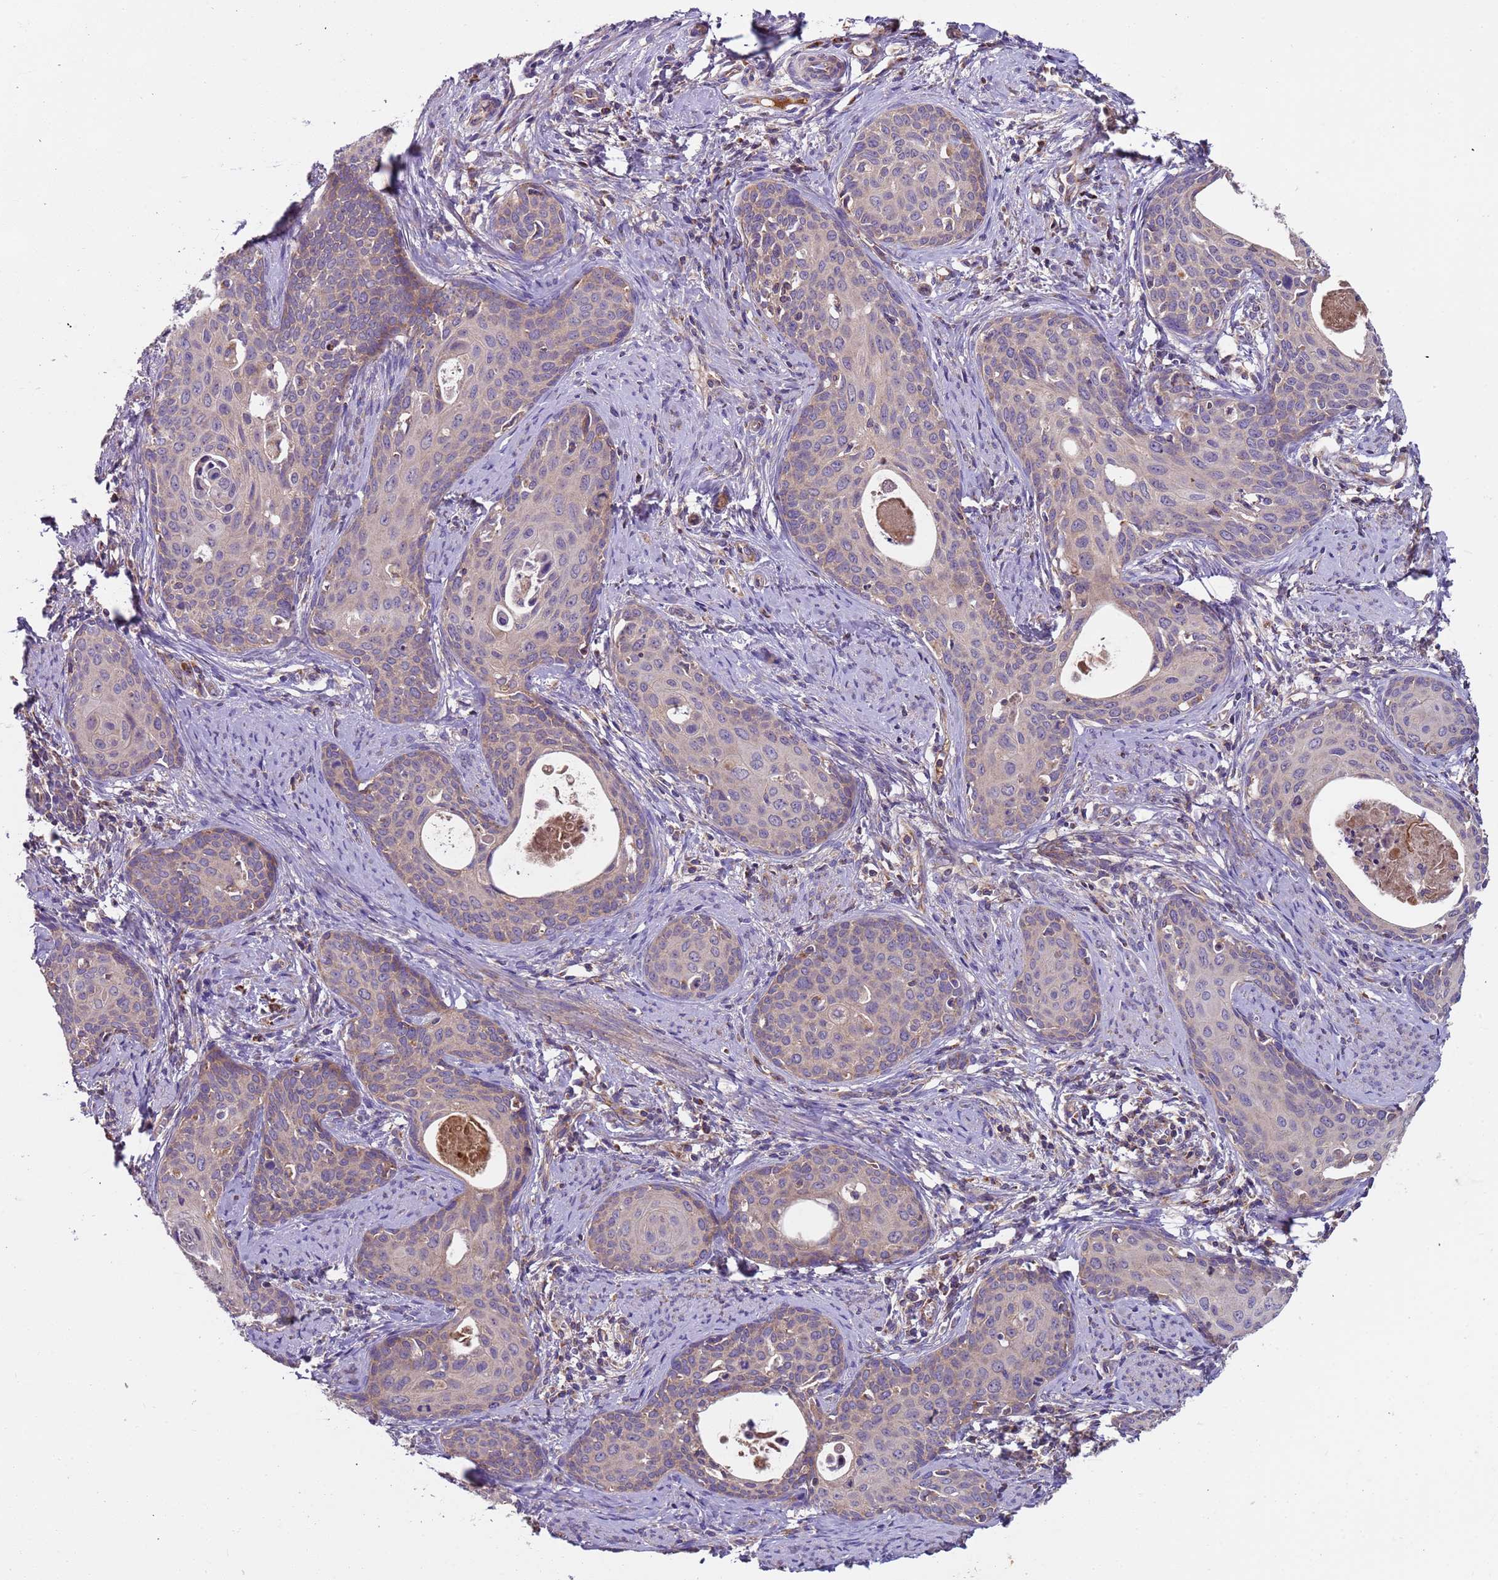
{"staining": {"intensity": "negative", "quantity": "none", "location": "none"}, "tissue": "cervical cancer", "cell_type": "Tumor cells", "image_type": "cancer", "snomed": [{"axis": "morphology", "description": "Squamous cell carcinoma, NOS"}, {"axis": "topography", "description": "Cervix"}], "caption": "This is an immunohistochemistry (IHC) micrograph of human cervical cancer. There is no expression in tumor cells.", "gene": "TMEM126A", "patient": {"sex": "female", "age": 46}}